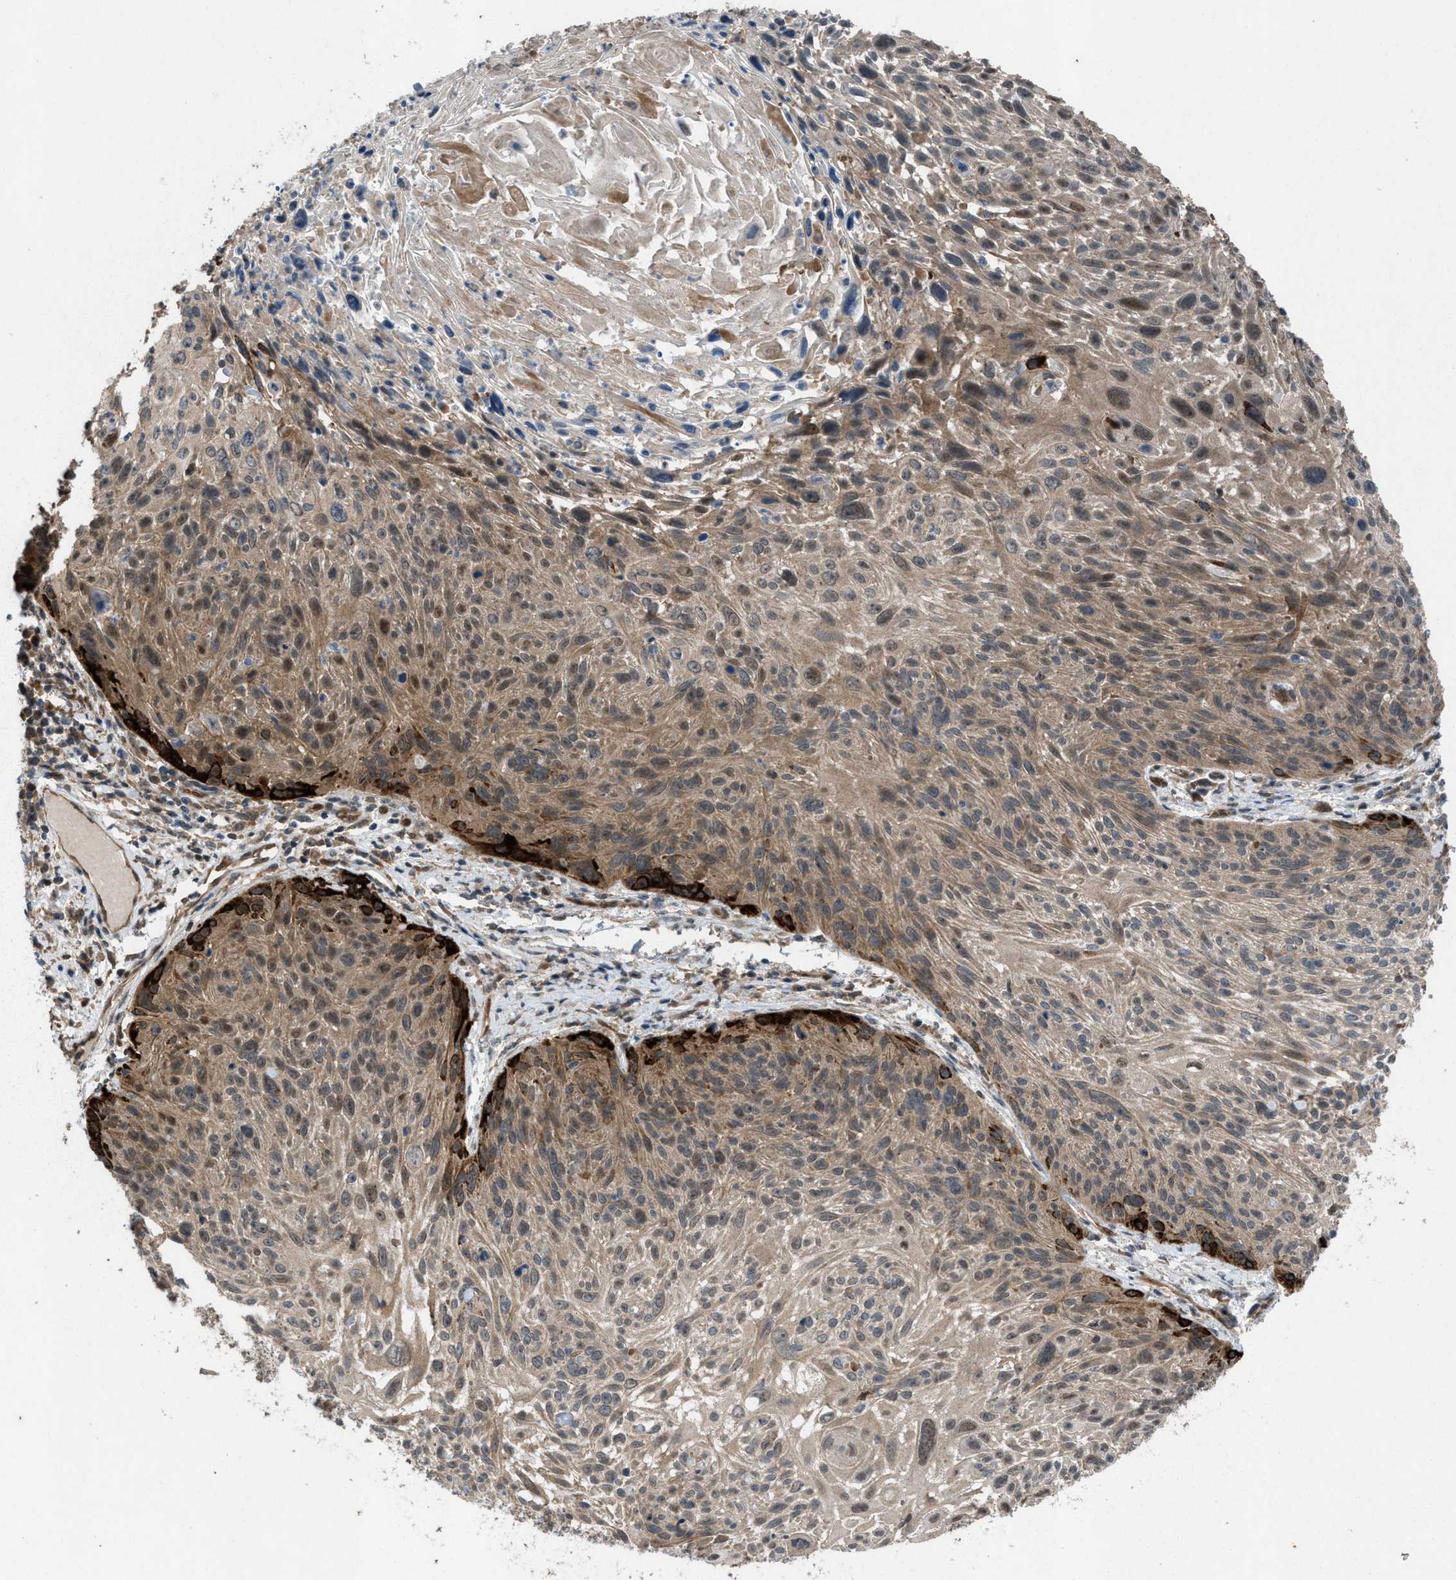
{"staining": {"intensity": "moderate", "quantity": ">75%", "location": "cytoplasmic/membranous,nuclear"}, "tissue": "cervical cancer", "cell_type": "Tumor cells", "image_type": "cancer", "snomed": [{"axis": "morphology", "description": "Squamous cell carcinoma, NOS"}, {"axis": "topography", "description": "Cervix"}], "caption": "Human cervical cancer stained with a brown dye shows moderate cytoplasmic/membranous and nuclear positive positivity in about >75% of tumor cells.", "gene": "PLAA", "patient": {"sex": "female", "age": 51}}